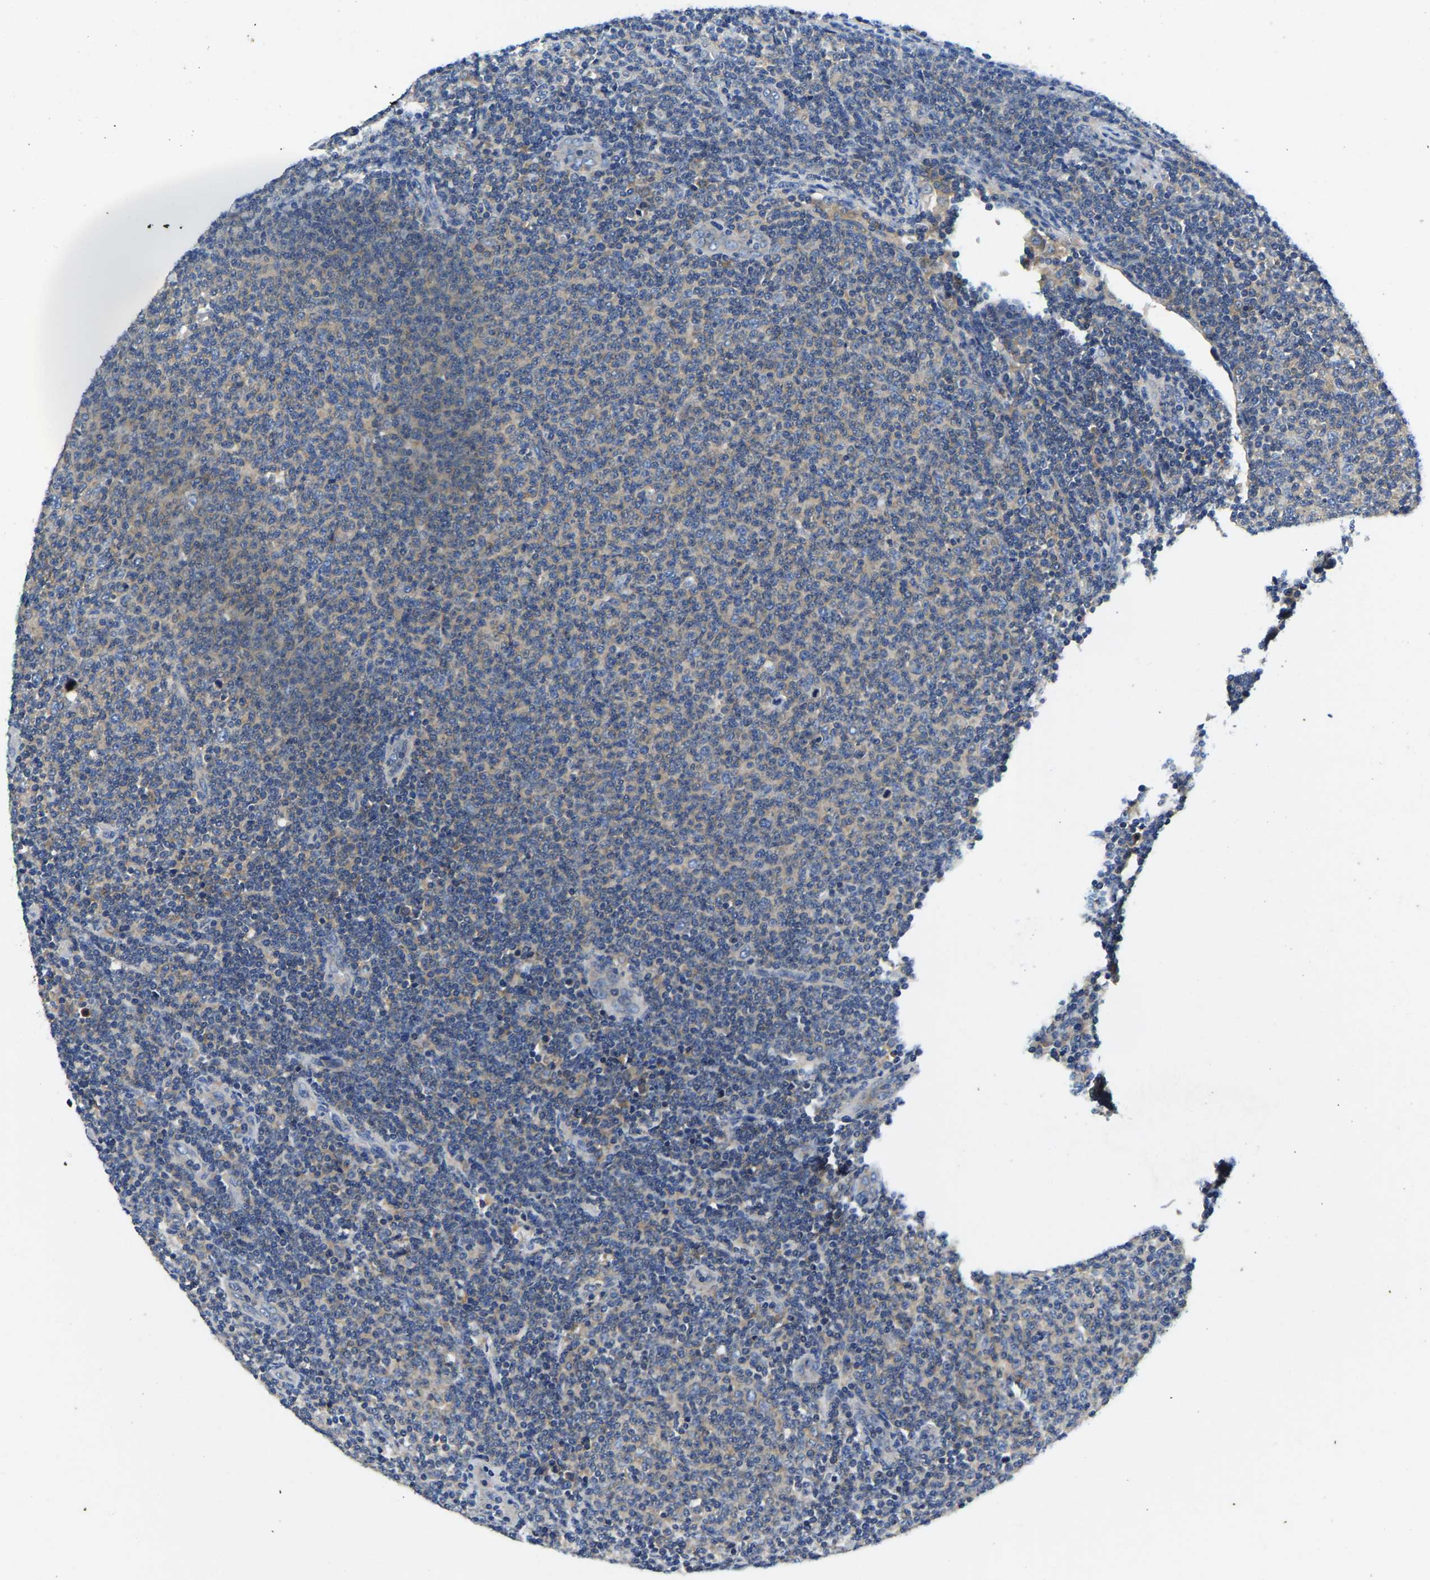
{"staining": {"intensity": "negative", "quantity": "none", "location": "none"}, "tissue": "lymphoma", "cell_type": "Tumor cells", "image_type": "cancer", "snomed": [{"axis": "morphology", "description": "Malignant lymphoma, non-Hodgkin's type, Low grade"}, {"axis": "topography", "description": "Lymph node"}], "caption": "IHC of human lymphoma exhibits no positivity in tumor cells.", "gene": "STAT2", "patient": {"sex": "male", "age": 66}}